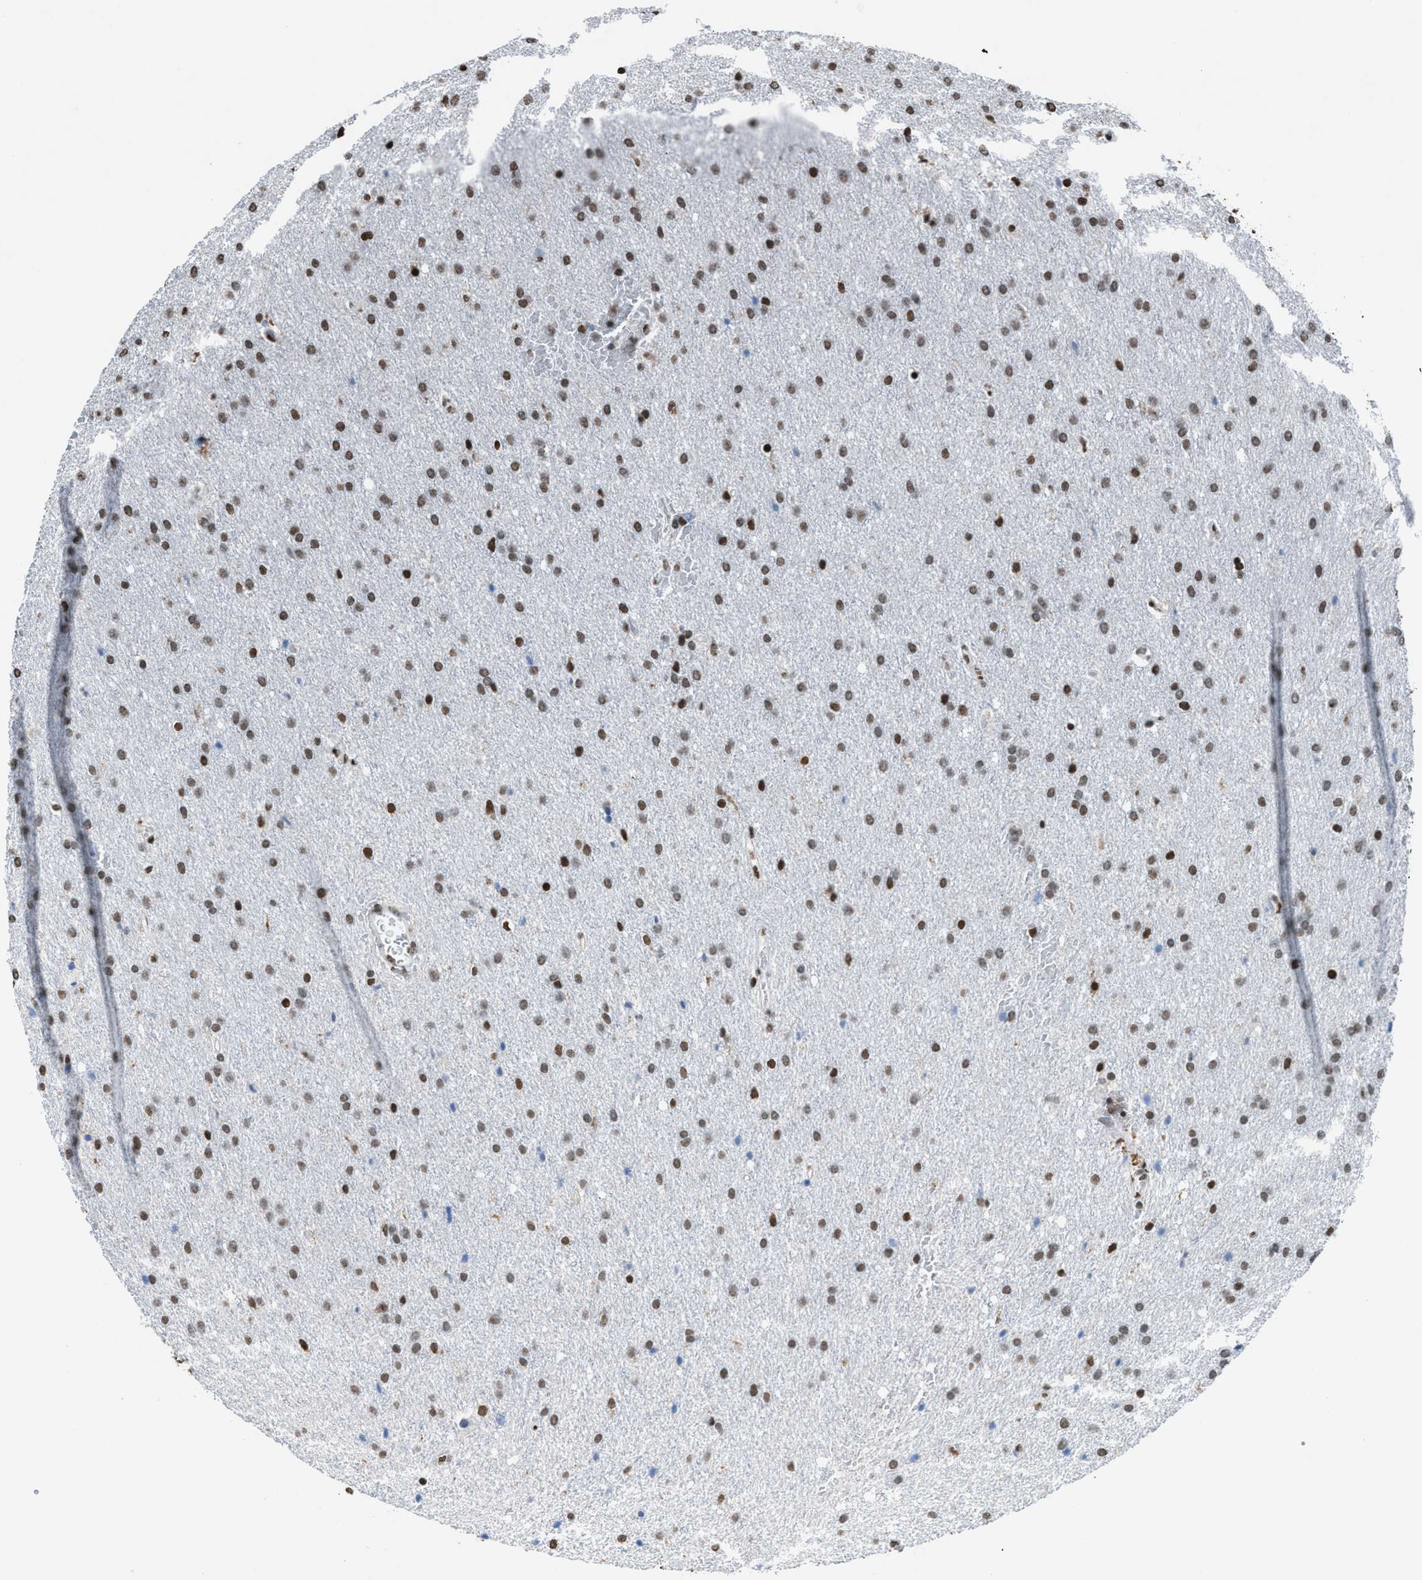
{"staining": {"intensity": "moderate", "quantity": ">75%", "location": "nuclear"}, "tissue": "glioma", "cell_type": "Tumor cells", "image_type": "cancer", "snomed": [{"axis": "morphology", "description": "Glioma, malignant, Low grade"}, {"axis": "topography", "description": "Brain"}], "caption": "High-power microscopy captured an immunohistochemistry (IHC) image of glioma, revealing moderate nuclear positivity in about >75% of tumor cells.", "gene": "NUP88", "patient": {"sex": "female", "age": 37}}